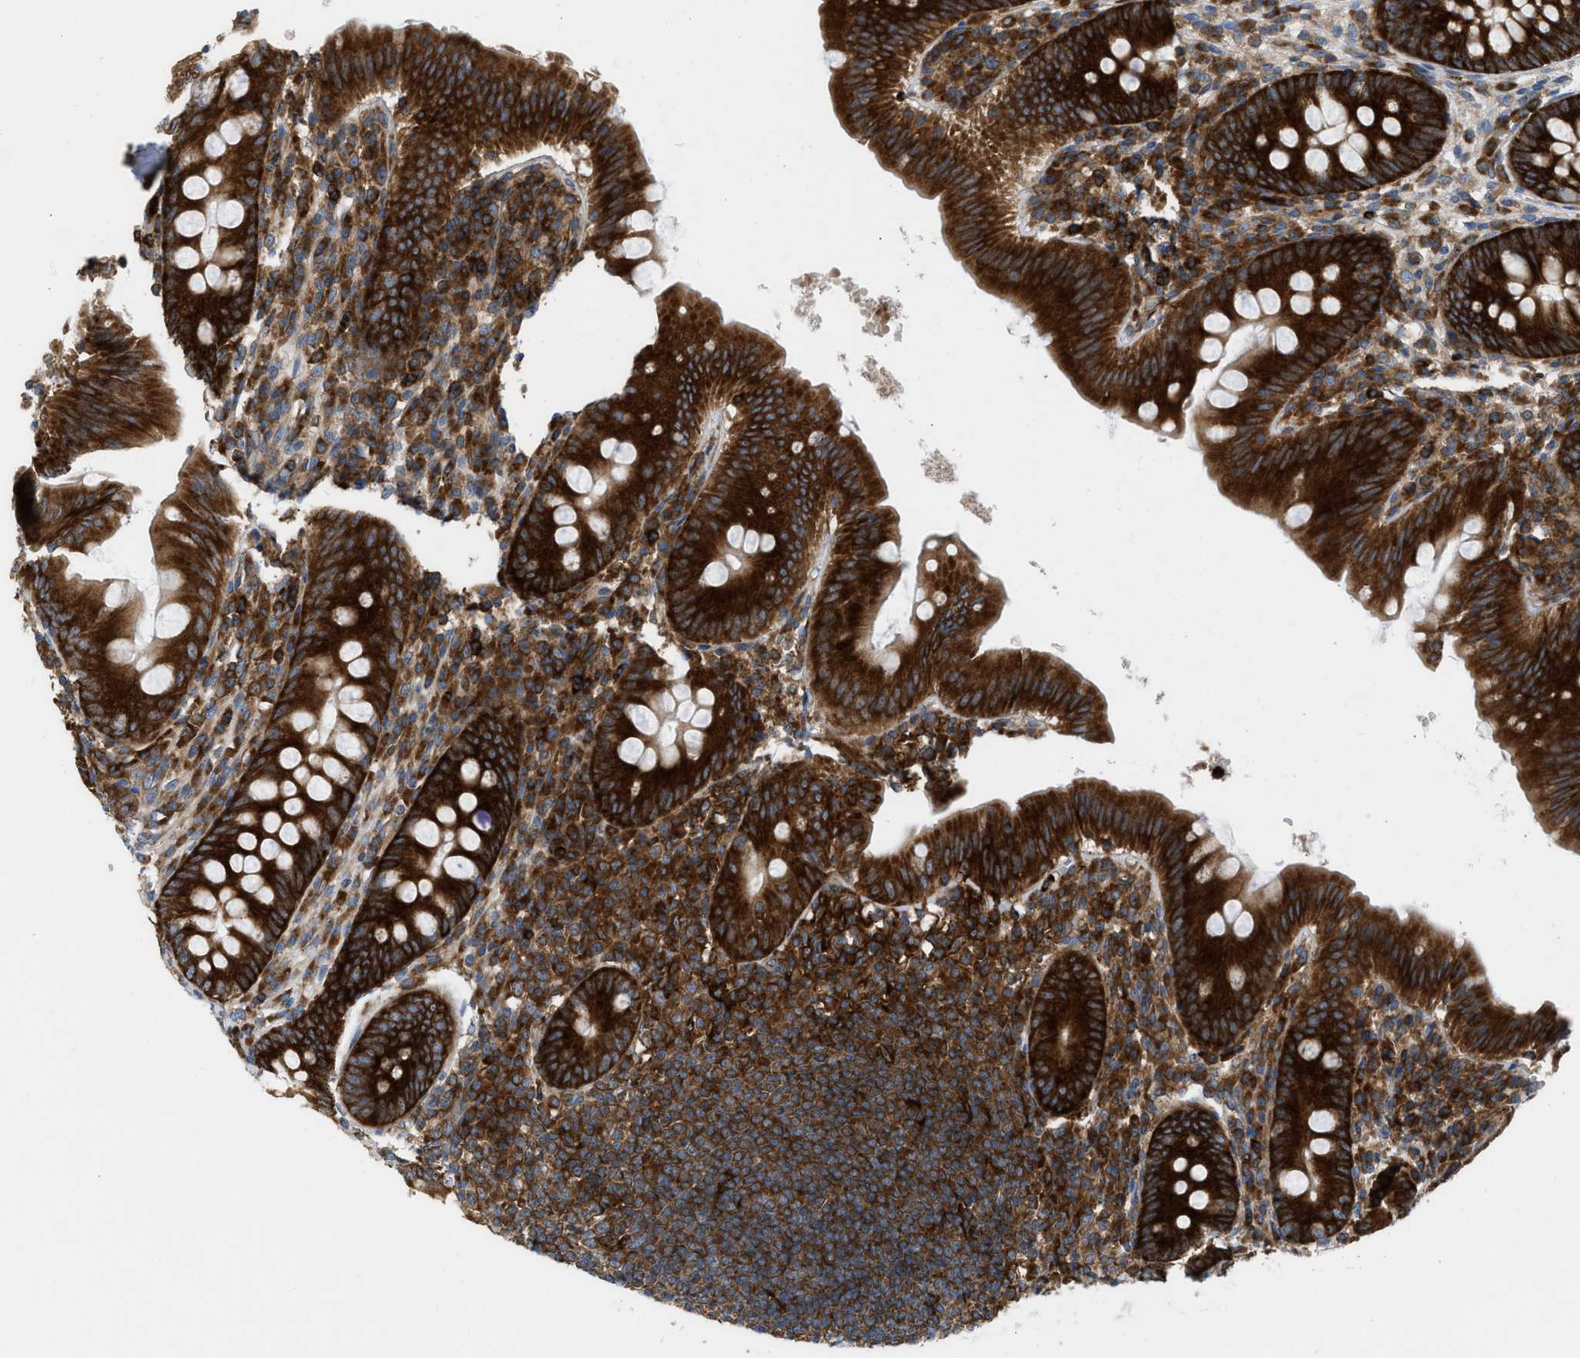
{"staining": {"intensity": "strong", "quantity": ">75%", "location": "cytoplasmic/membranous"}, "tissue": "appendix", "cell_type": "Glandular cells", "image_type": "normal", "snomed": [{"axis": "morphology", "description": "Normal tissue, NOS"}, {"axis": "topography", "description": "Appendix"}], "caption": "Immunohistochemical staining of benign human appendix shows >75% levels of strong cytoplasmic/membranous protein positivity in about >75% of glandular cells.", "gene": "GPAT4", "patient": {"sex": "male", "age": 56}}